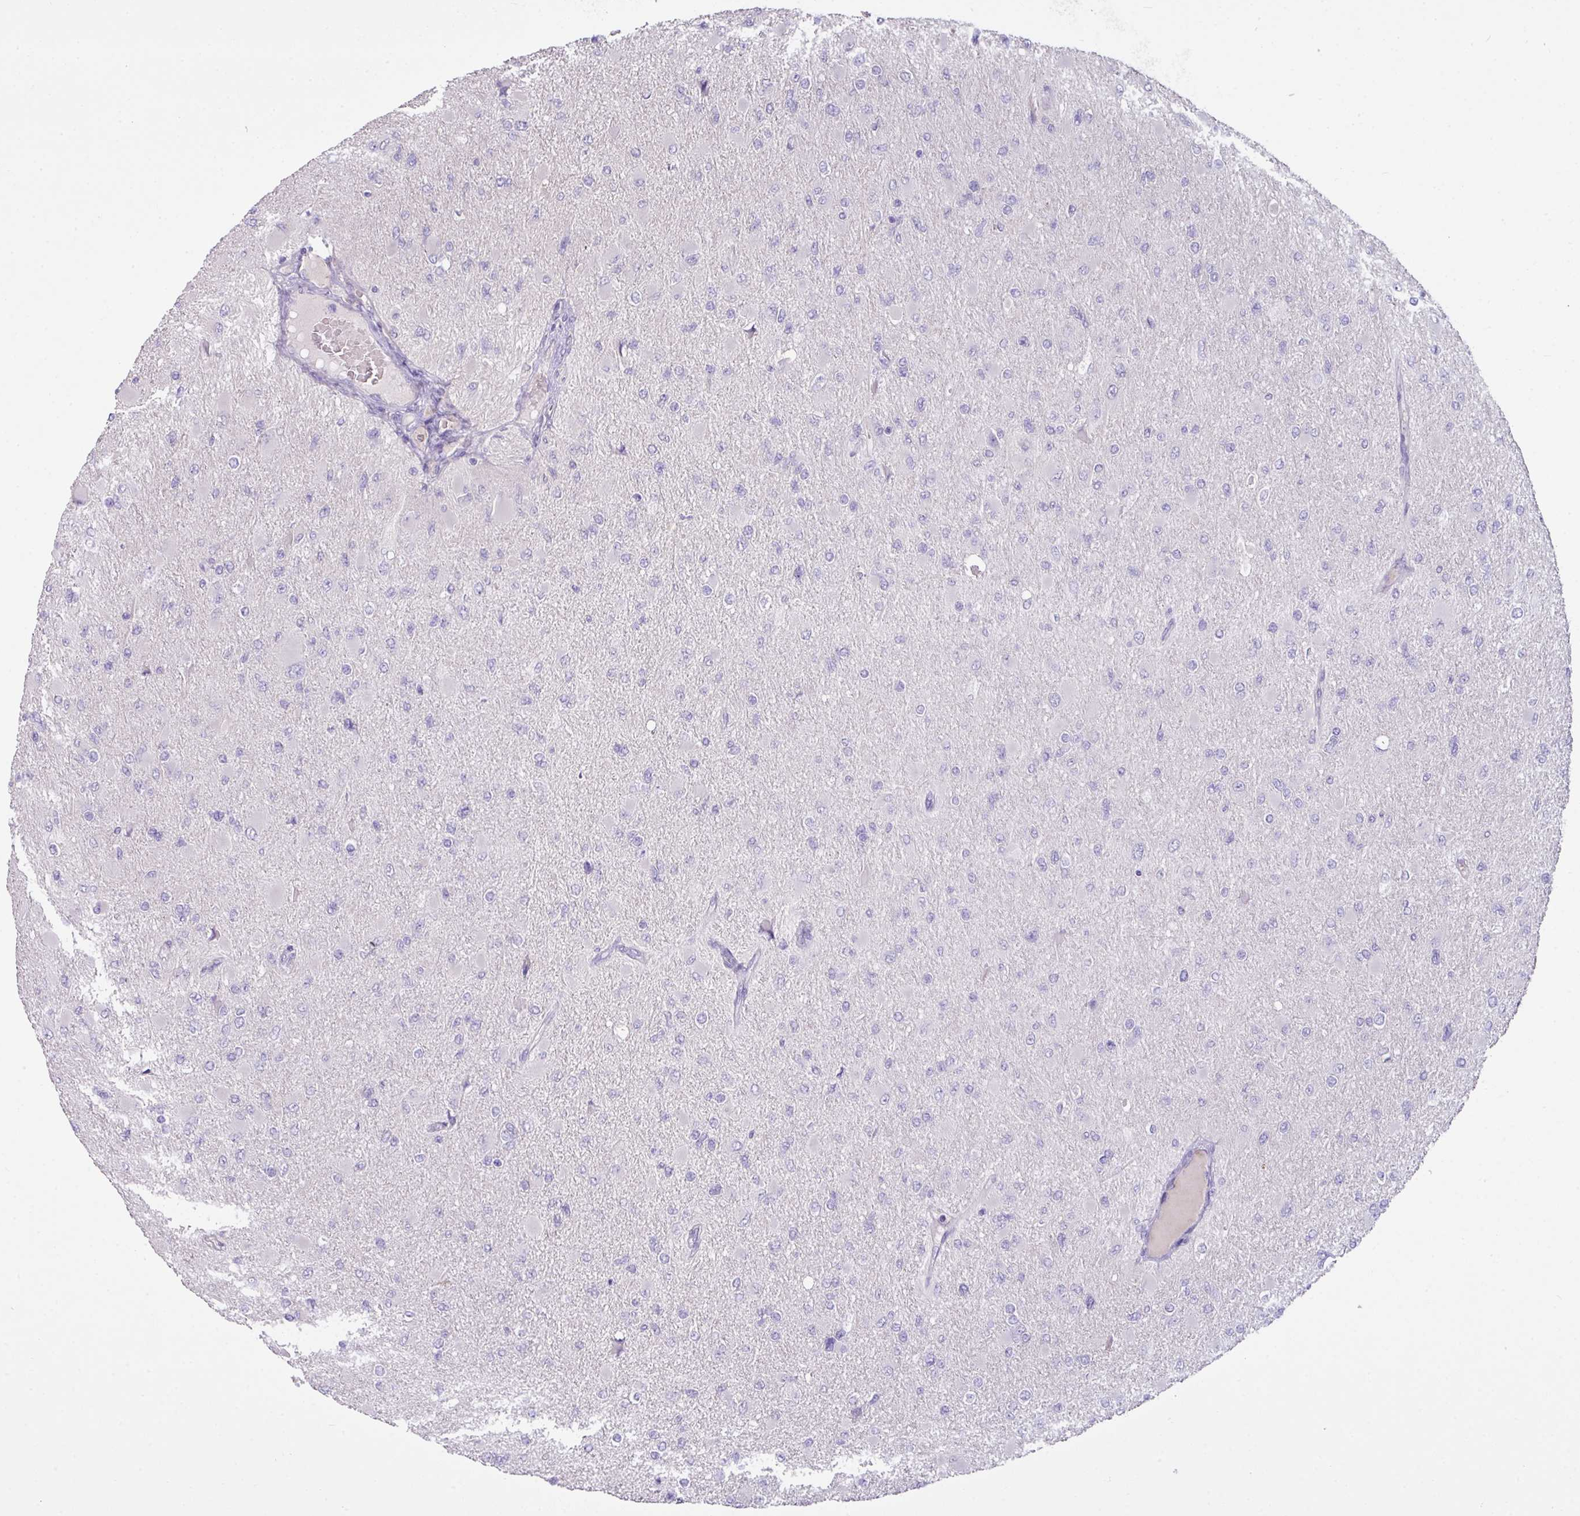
{"staining": {"intensity": "negative", "quantity": "none", "location": "none"}, "tissue": "glioma", "cell_type": "Tumor cells", "image_type": "cancer", "snomed": [{"axis": "morphology", "description": "Glioma, malignant, High grade"}, {"axis": "topography", "description": "Cerebral cortex"}], "caption": "Tumor cells are negative for protein expression in human glioma. The staining was performed using DAB (3,3'-diaminobenzidine) to visualize the protein expression in brown, while the nuclei were stained in blue with hematoxylin (Magnification: 20x).", "gene": "OR6C6", "patient": {"sex": "female", "age": 36}}